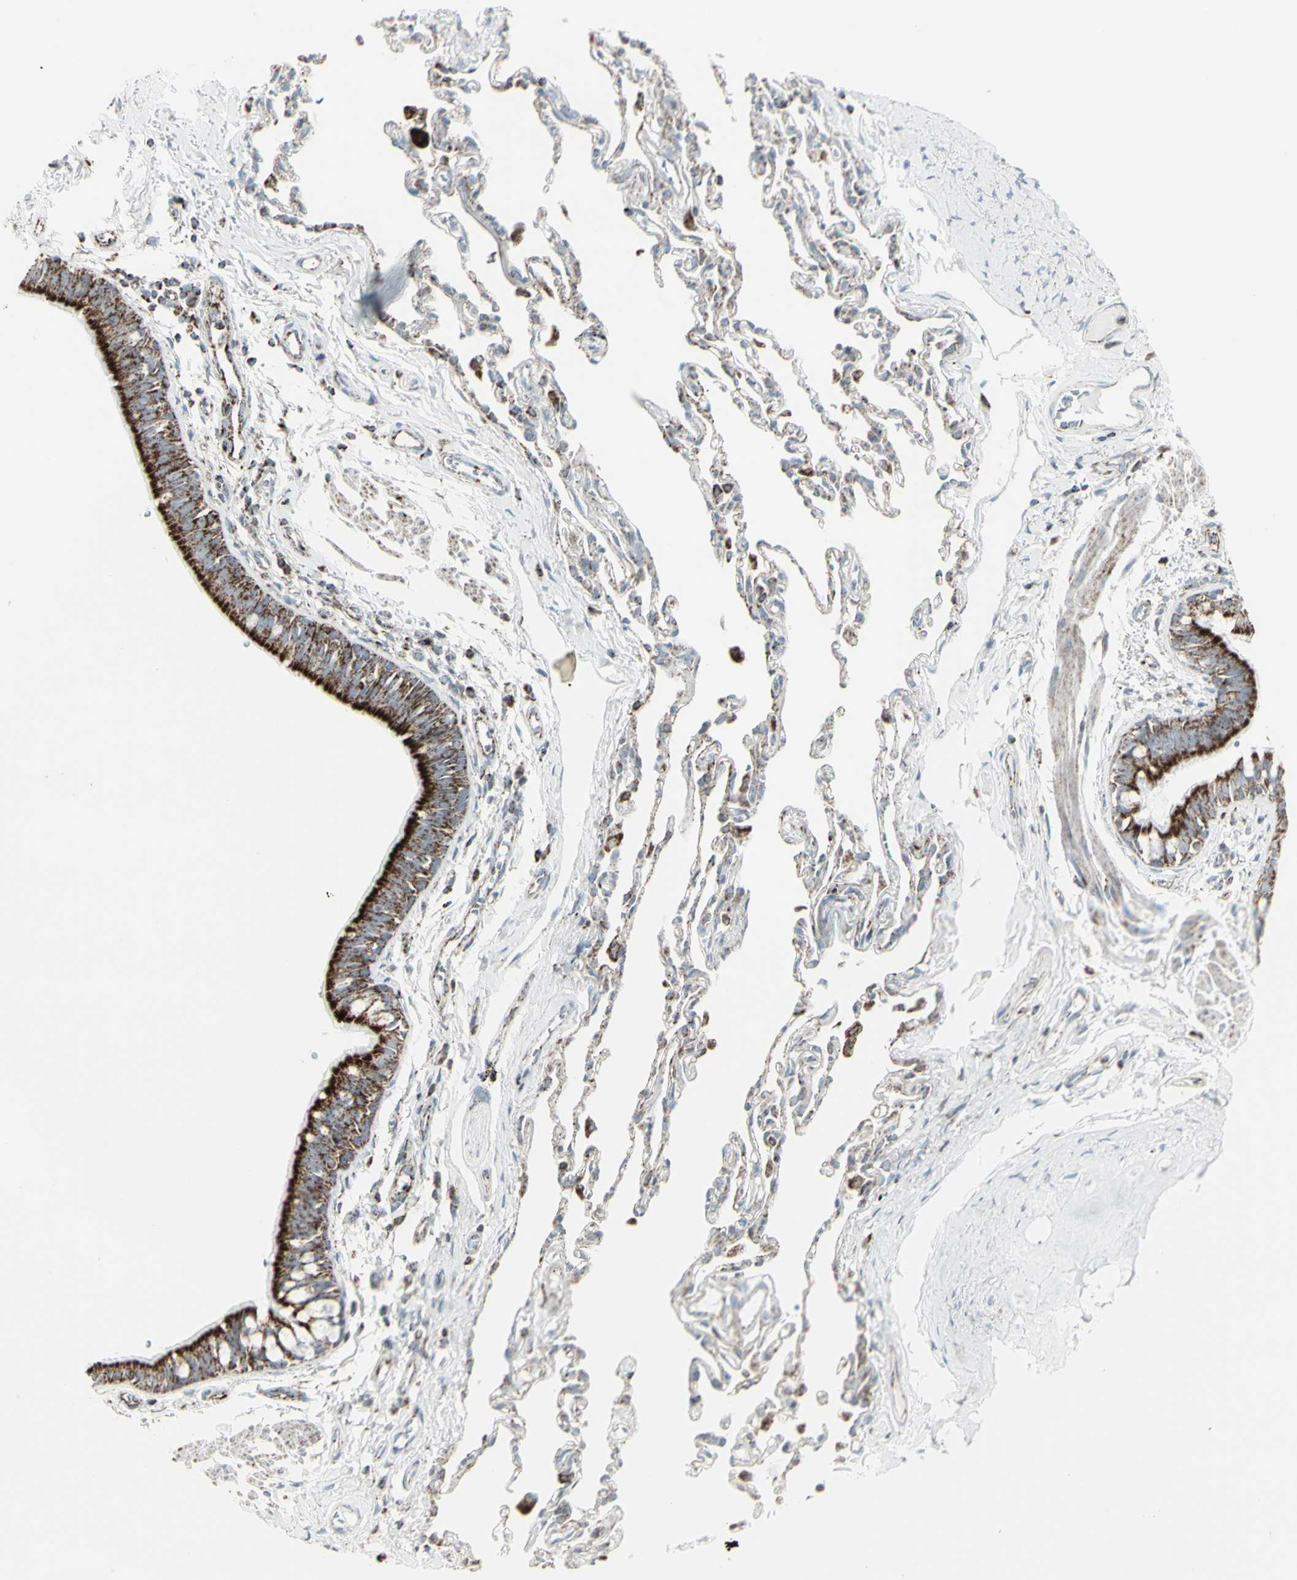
{"staining": {"intensity": "strong", "quantity": ">75%", "location": "cytoplasmic/membranous"}, "tissue": "bronchus", "cell_type": "Respiratory epithelial cells", "image_type": "normal", "snomed": [{"axis": "morphology", "description": "Normal tissue, NOS"}, {"axis": "topography", "description": "Bronchus"}, {"axis": "topography", "description": "Lung"}], "caption": "Immunohistochemistry (IHC) of benign bronchus displays high levels of strong cytoplasmic/membranous positivity in about >75% of respiratory epithelial cells.", "gene": "PLGRKT", "patient": {"sex": "male", "age": 64}}